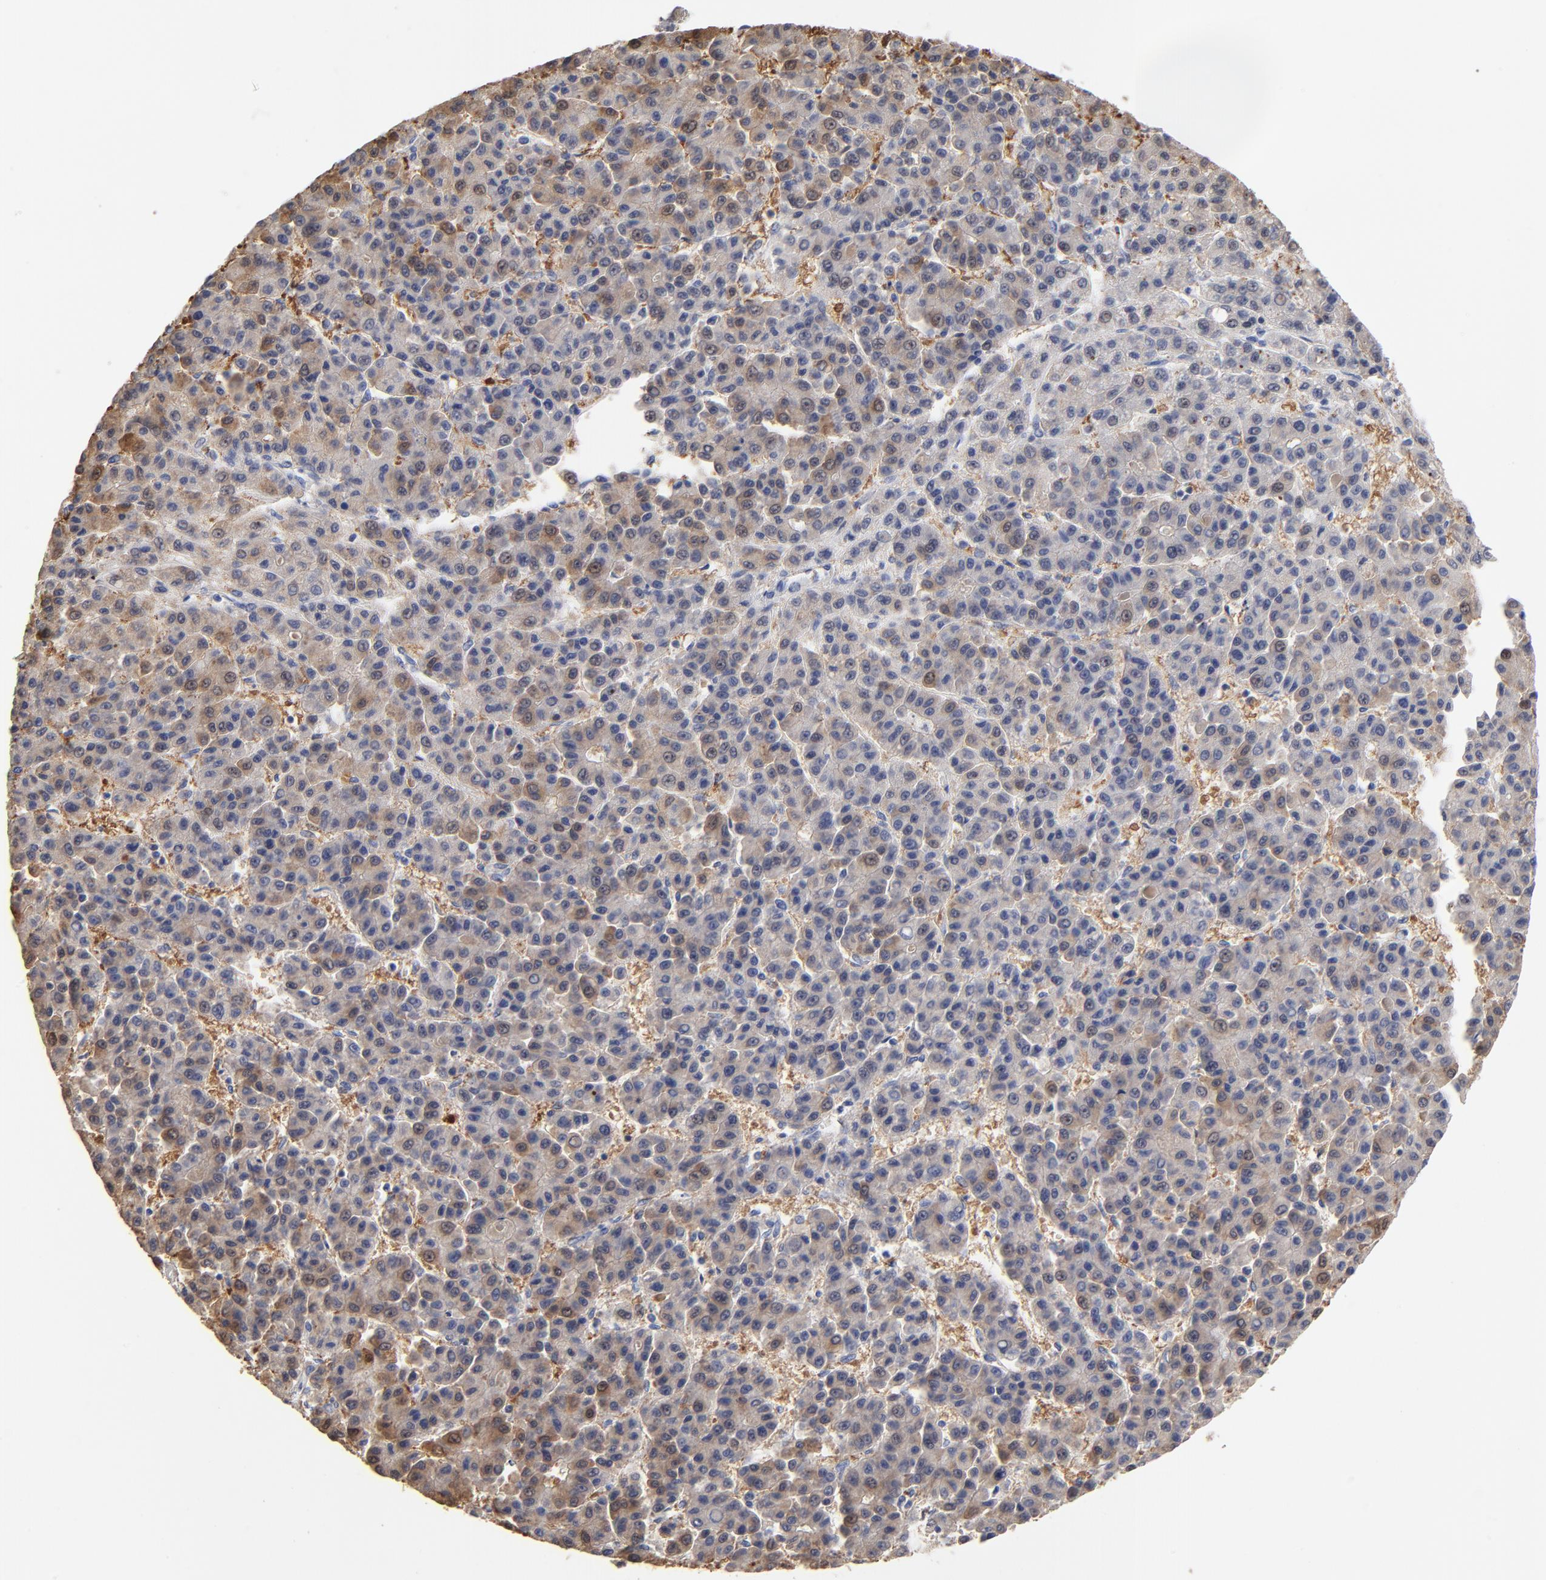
{"staining": {"intensity": "moderate", "quantity": ">75%", "location": "cytoplasmic/membranous"}, "tissue": "liver cancer", "cell_type": "Tumor cells", "image_type": "cancer", "snomed": [{"axis": "morphology", "description": "Carcinoma, Hepatocellular, NOS"}, {"axis": "topography", "description": "Liver"}], "caption": "High-power microscopy captured an immunohistochemistry image of liver cancer (hepatocellular carcinoma), revealing moderate cytoplasmic/membranous expression in about >75% of tumor cells.", "gene": "PTP4A1", "patient": {"sex": "male", "age": 70}}